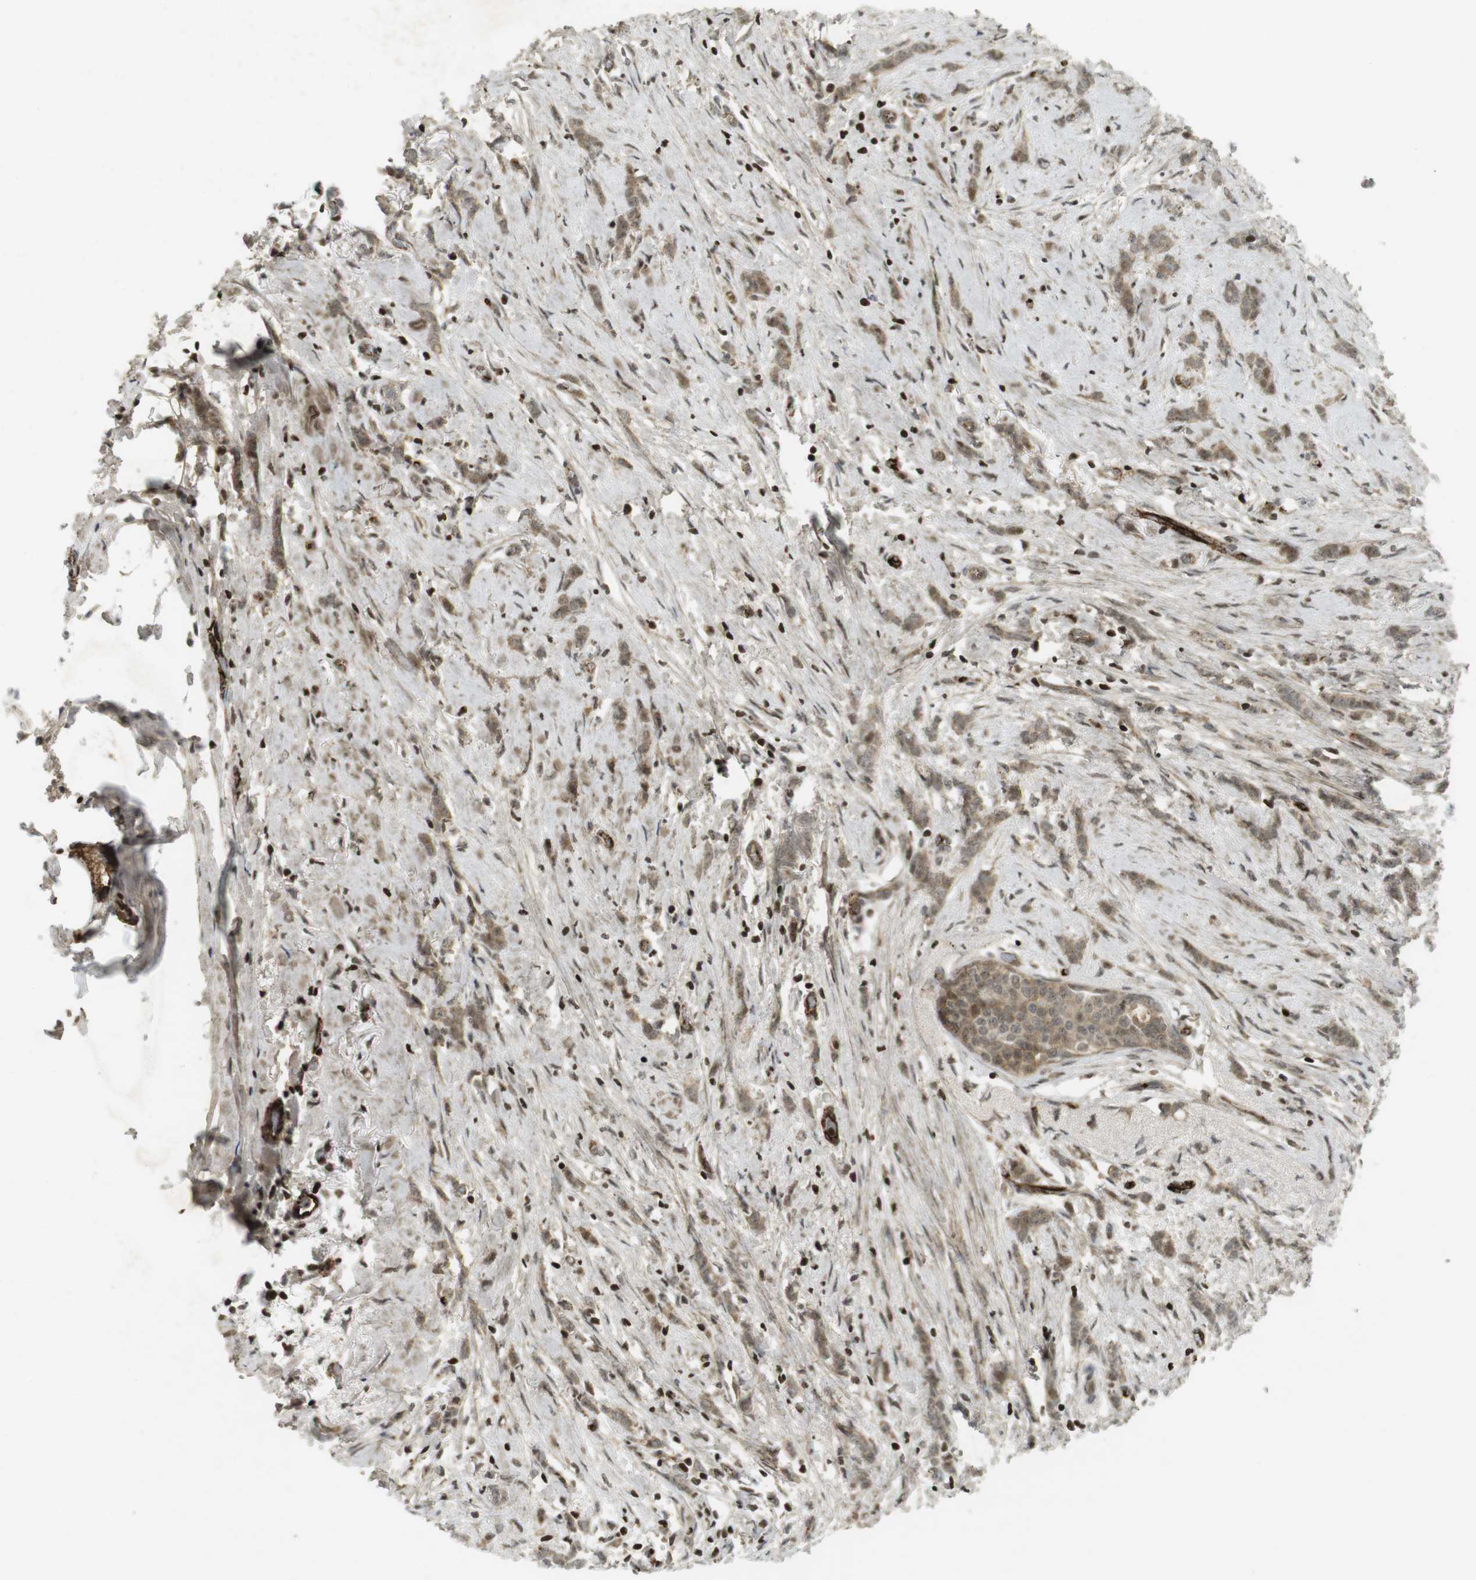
{"staining": {"intensity": "weak", "quantity": ">75%", "location": "cytoplasmic/membranous,nuclear"}, "tissue": "breast cancer", "cell_type": "Tumor cells", "image_type": "cancer", "snomed": [{"axis": "morphology", "description": "Lobular carcinoma, in situ"}, {"axis": "morphology", "description": "Lobular carcinoma"}, {"axis": "topography", "description": "Breast"}], "caption": "Immunohistochemical staining of lobular carcinoma in situ (breast) displays weak cytoplasmic/membranous and nuclear protein expression in about >75% of tumor cells.", "gene": "PPP1R13B", "patient": {"sex": "female", "age": 41}}